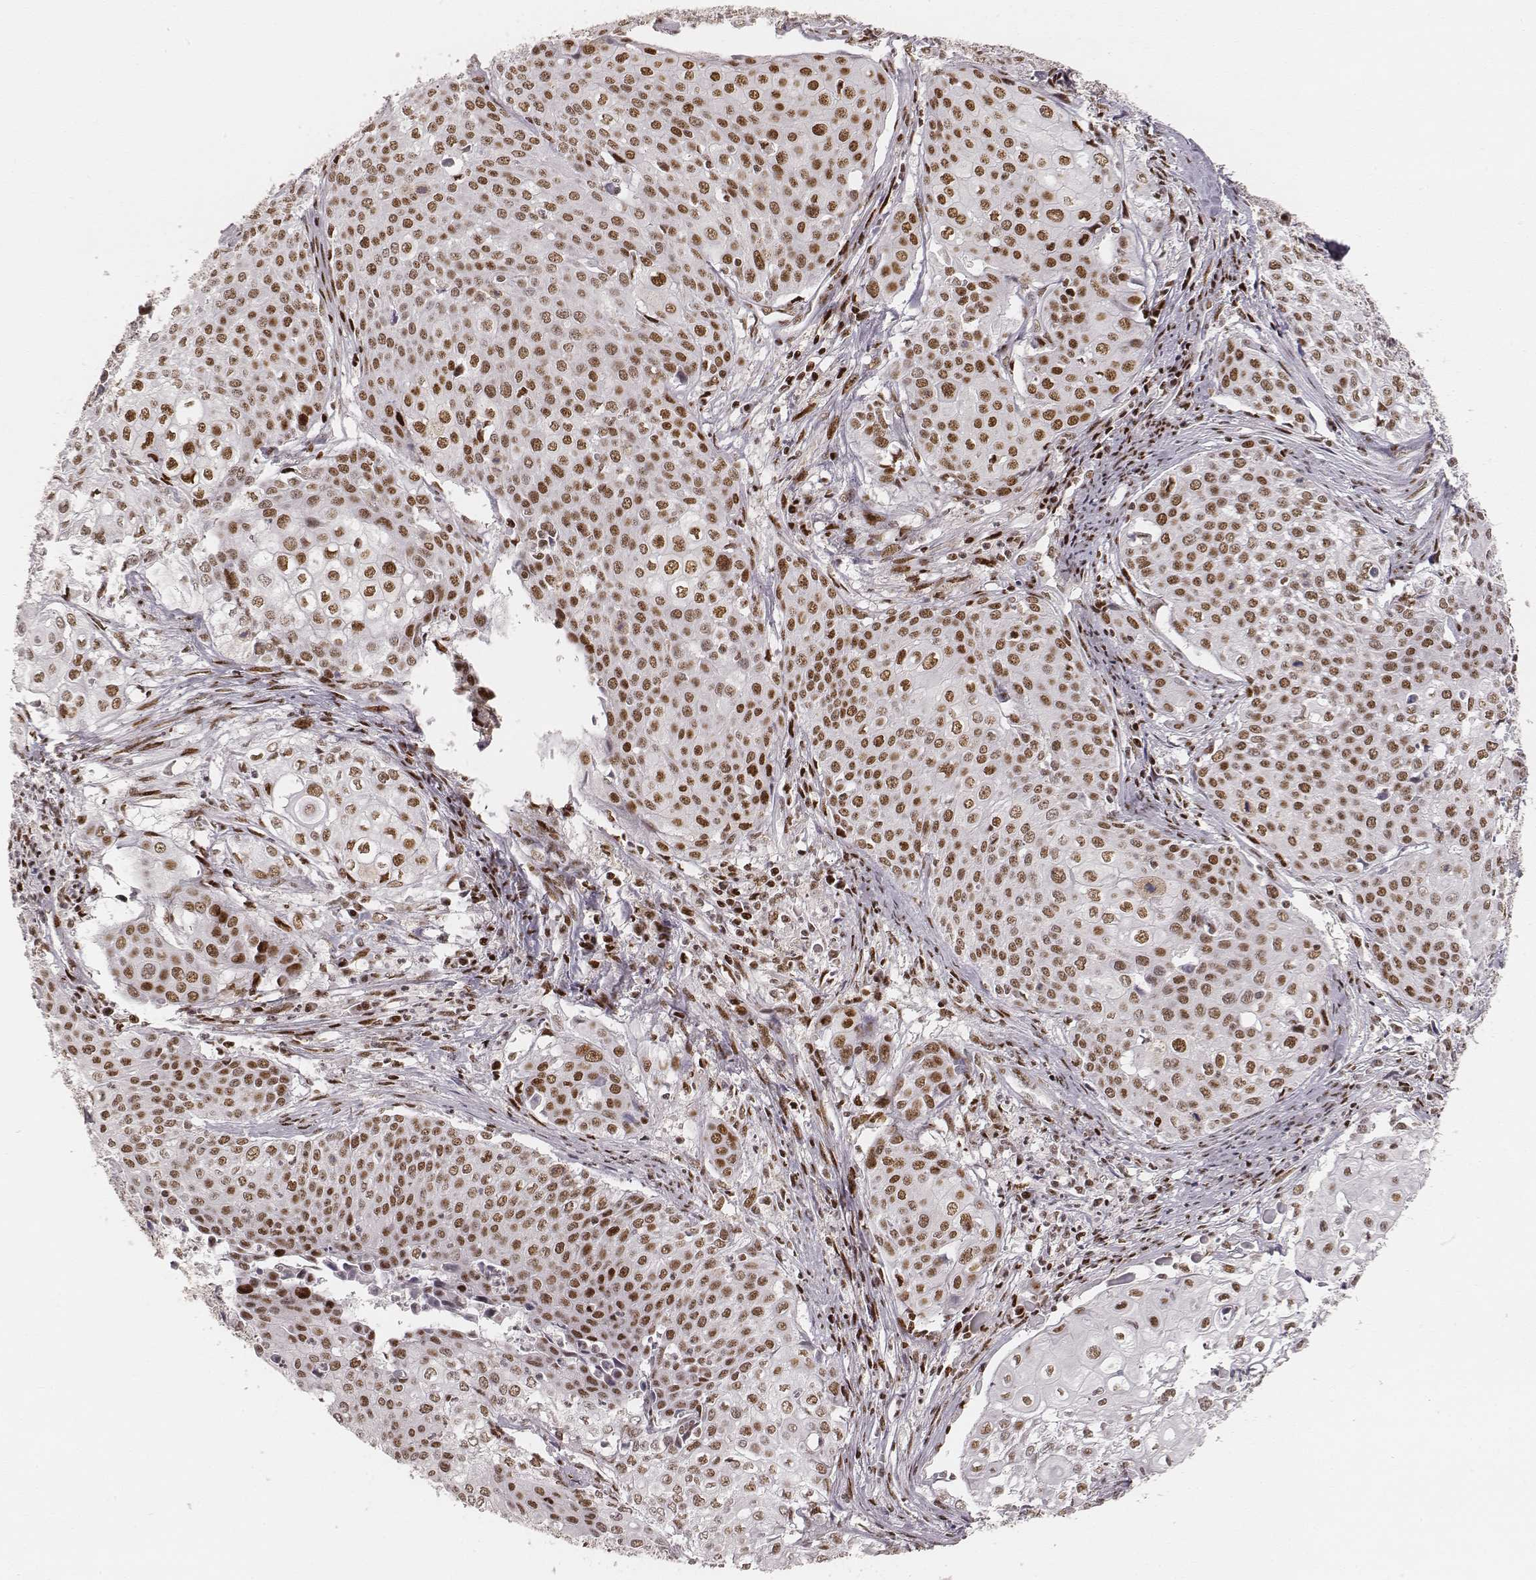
{"staining": {"intensity": "moderate", "quantity": ">75%", "location": "nuclear"}, "tissue": "cervical cancer", "cell_type": "Tumor cells", "image_type": "cancer", "snomed": [{"axis": "morphology", "description": "Squamous cell carcinoma, NOS"}, {"axis": "topography", "description": "Cervix"}], "caption": "Protein staining of cervical cancer (squamous cell carcinoma) tissue displays moderate nuclear positivity in approximately >75% of tumor cells.", "gene": "HNRNPC", "patient": {"sex": "female", "age": 39}}